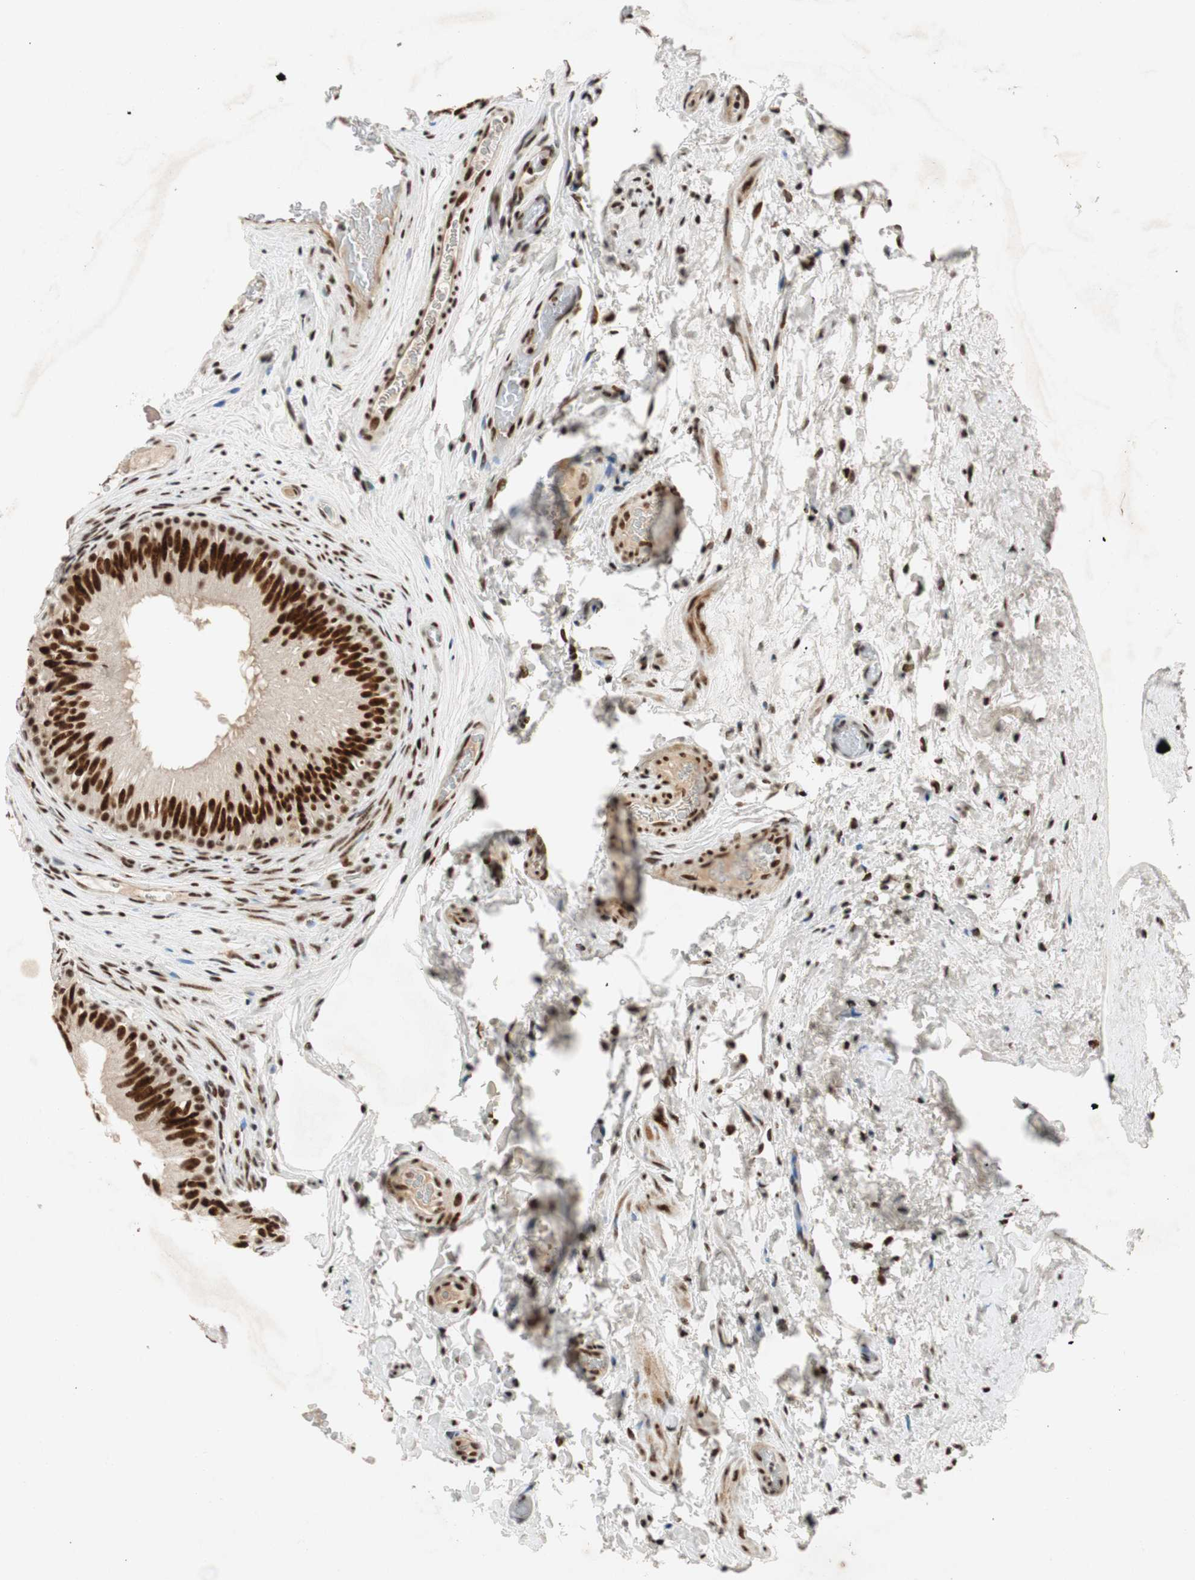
{"staining": {"intensity": "strong", "quantity": ">75%", "location": "nuclear"}, "tissue": "epididymis", "cell_type": "Glandular cells", "image_type": "normal", "snomed": [{"axis": "morphology", "description": "Normal tissue, NOS"}, {"axis": "topography", "description": "Epididymis"}], "caption": "Normal epididymis demonstrates strong nuclear expression in approximately >75% of glandular cells, visualized by immunohistochemistry.", "gene": "NCBP3", "patient": {"sex": "male", "age": 36}}